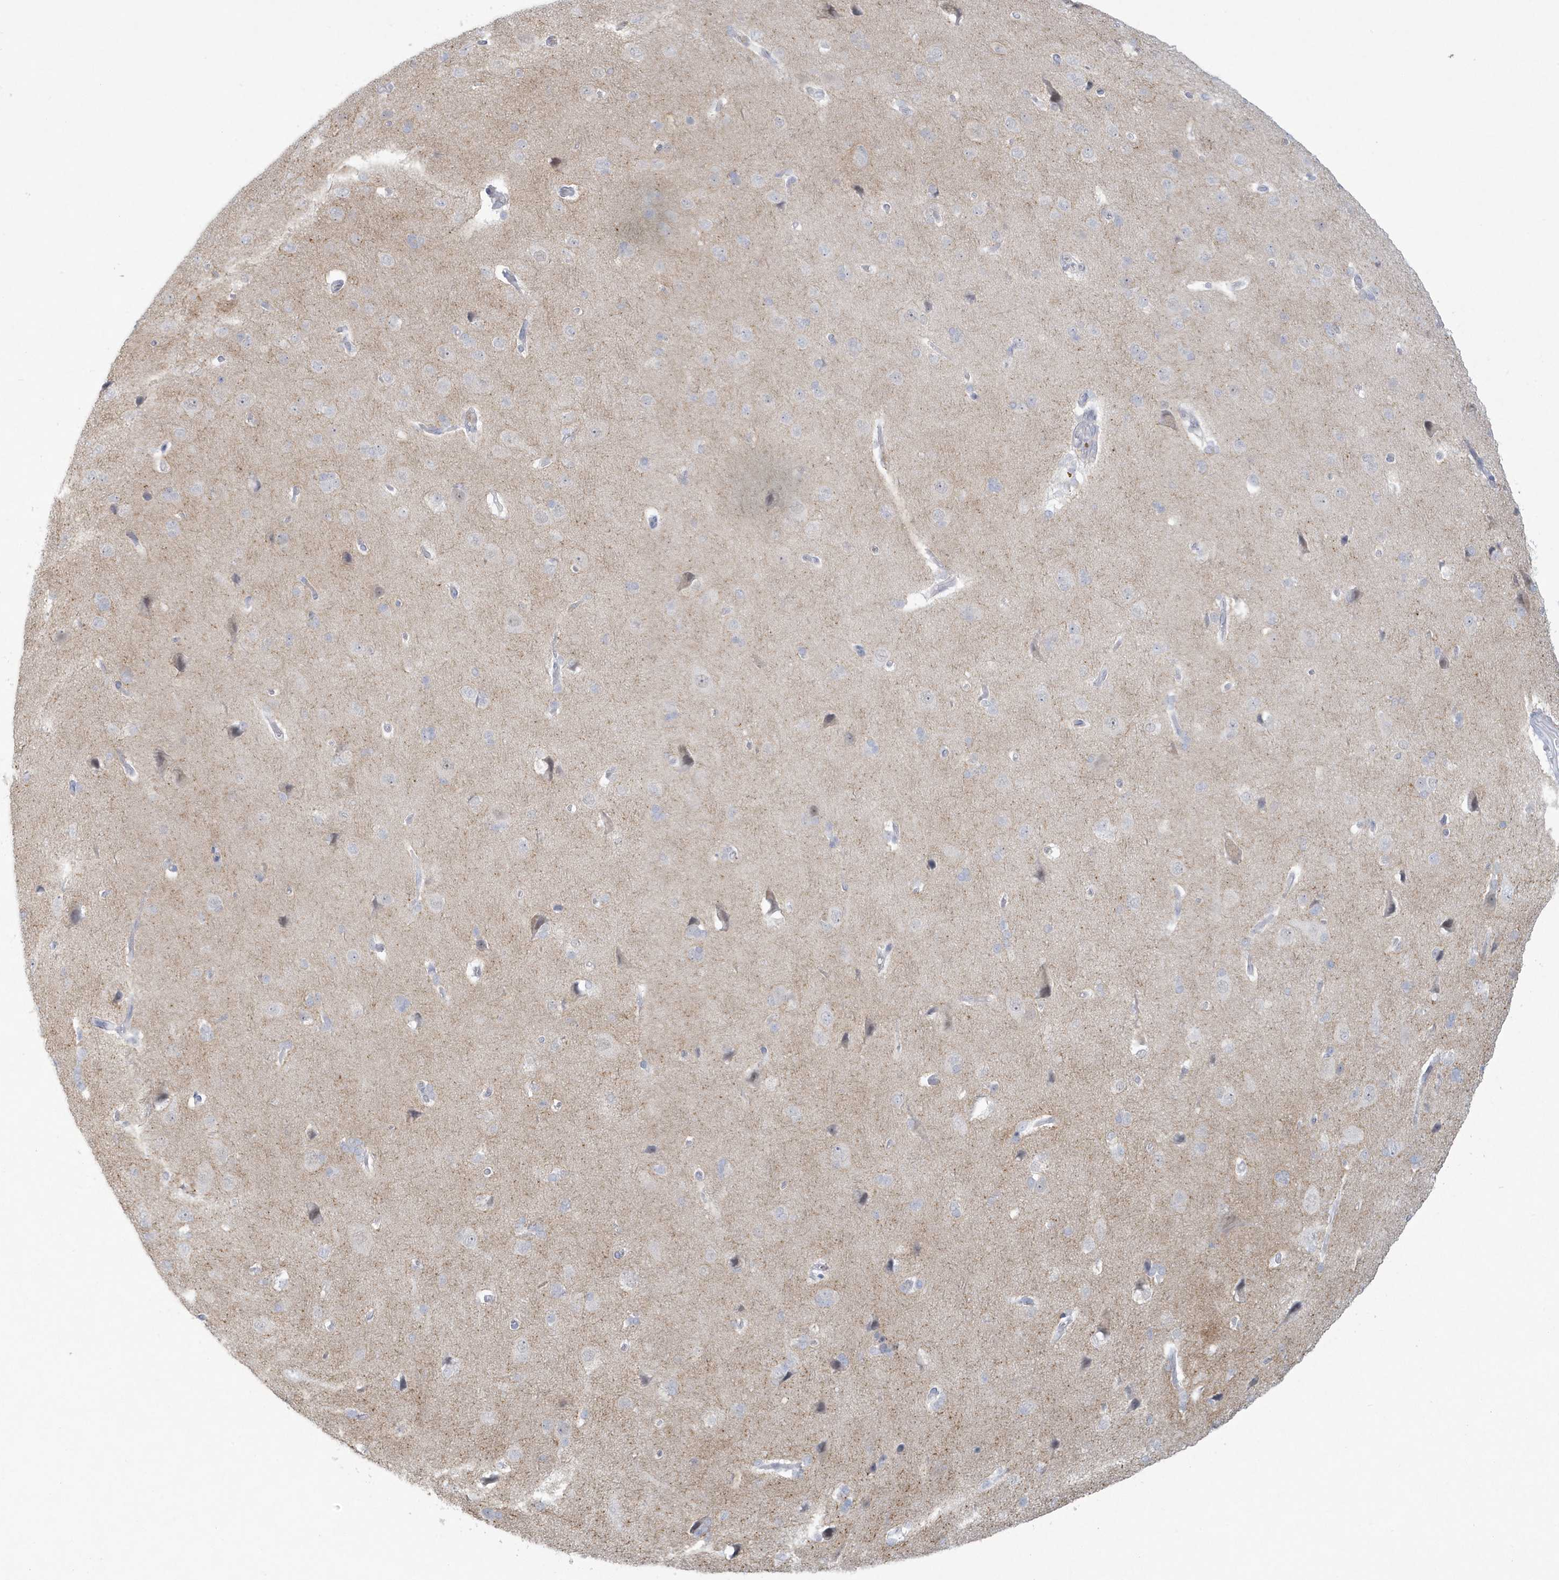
{"staining": {"intensity": "negative", "quantity": "none", "location": "none"}, "tissue": "cerebral cortex", "cell_type": "Endothelial cells", "image_type": "normal", "snomed": [{"axis": "morphology", "description": "Normal tissue, NOS"}, {"axis": "topography", "description": "Cerebral cortex"}], "caption": "Histopathology image shows no protein positivity in endothelial cells of normal cerebral cortex. (Immunohistochemistry, brightfield microscopy, high magnification).", "gene": "HERC6", "patient": {"sex": "male", "age": 62}}